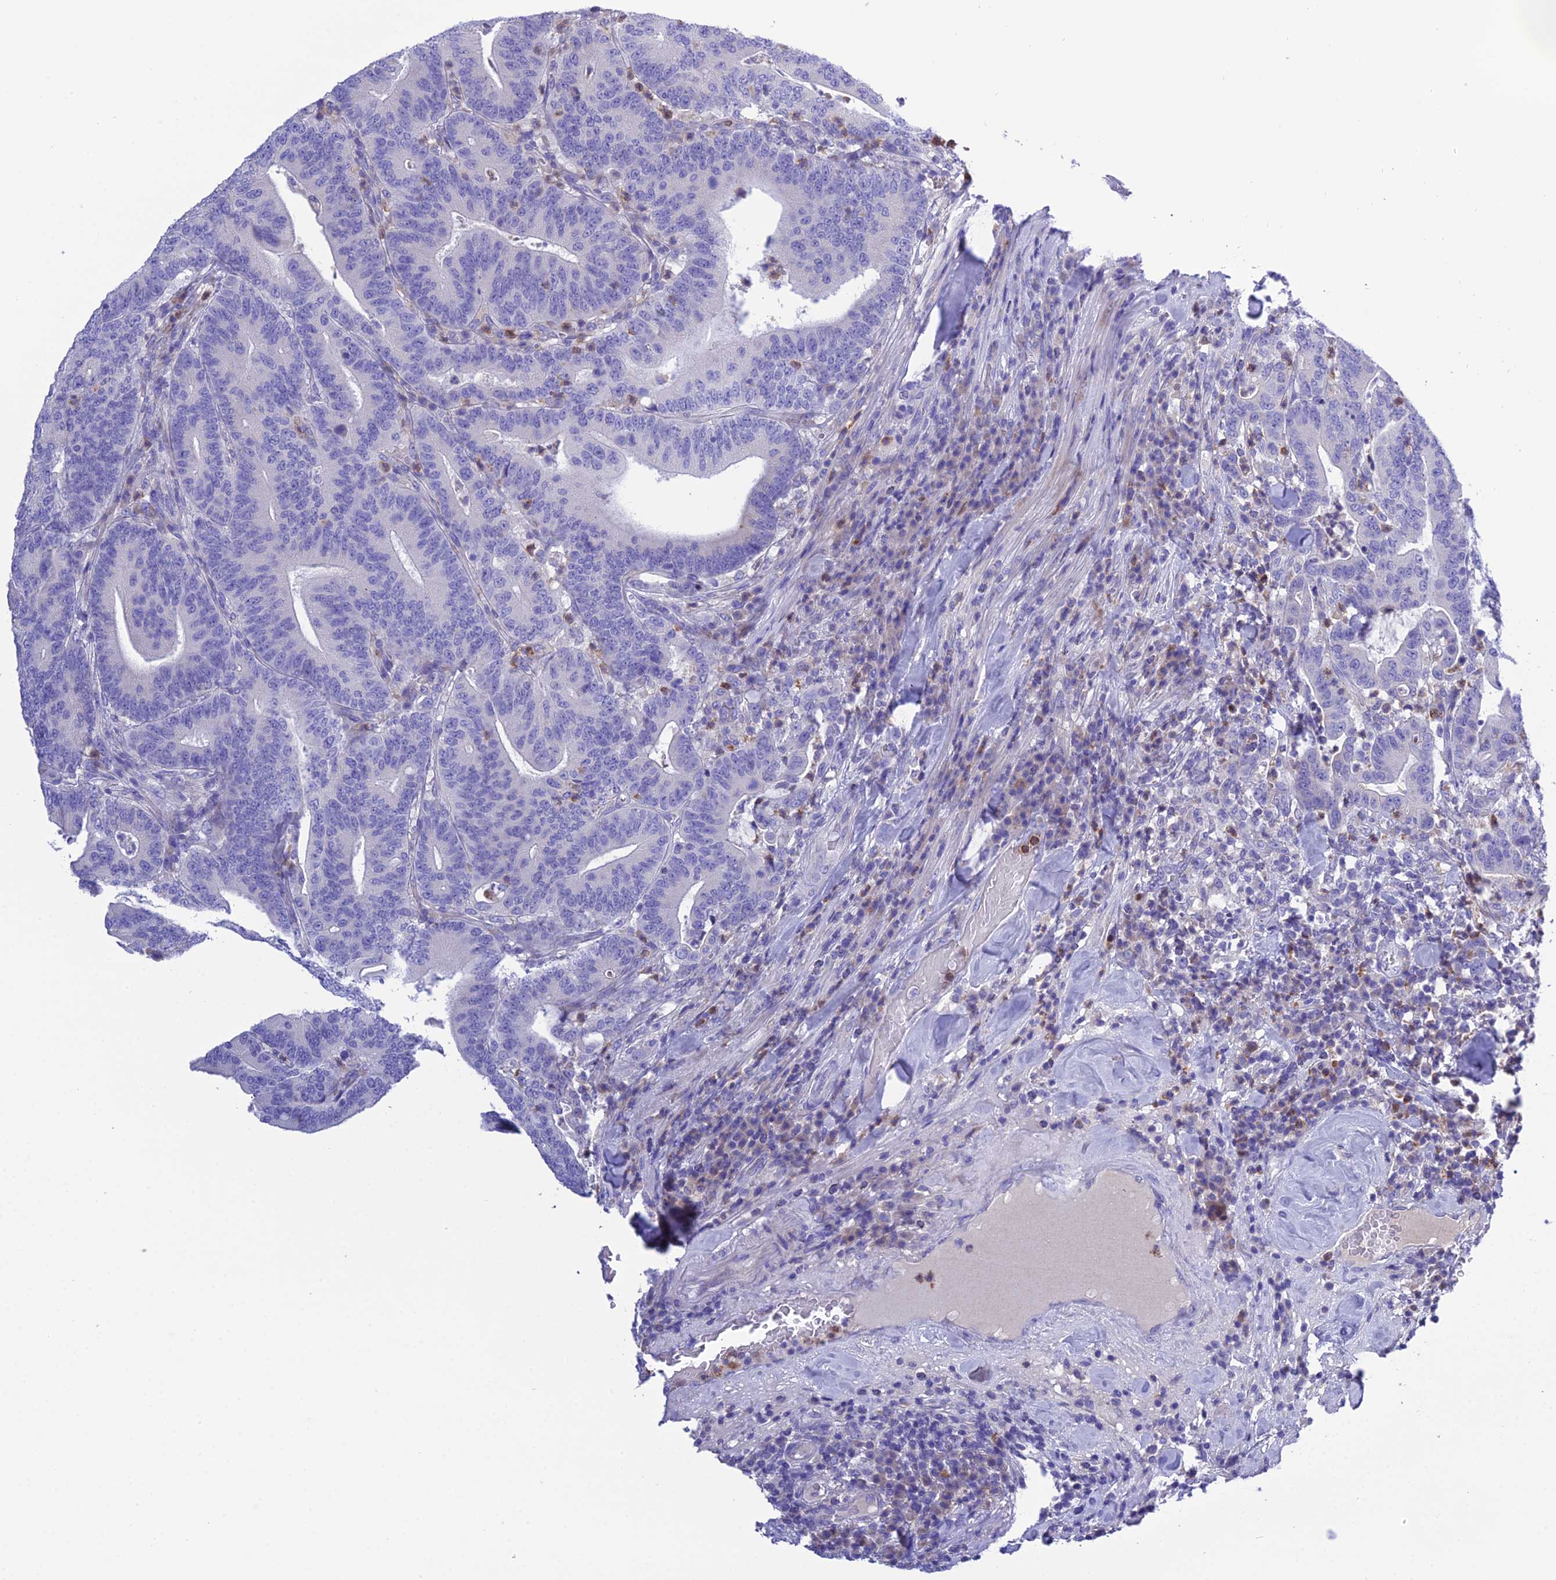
{"staining": {"intensity": "negative", "quantity": "none", "location": "none"}, "tissue": "colorectal cancer", "cell_type": "Tumor cells", "image_type": "cancer", "snomed": [{"axis": "morphology", "description": "Adenocarcinoma, NOS"}, {"axis": "topography", "description": "Colon"}], "caption": "Colorectal adenocarcinoma was stained to show a protein in brown. There is no significant expression in tumor cells.", "gene": "KIAA0408", "patient": {"sex": "female", "age": 66}}